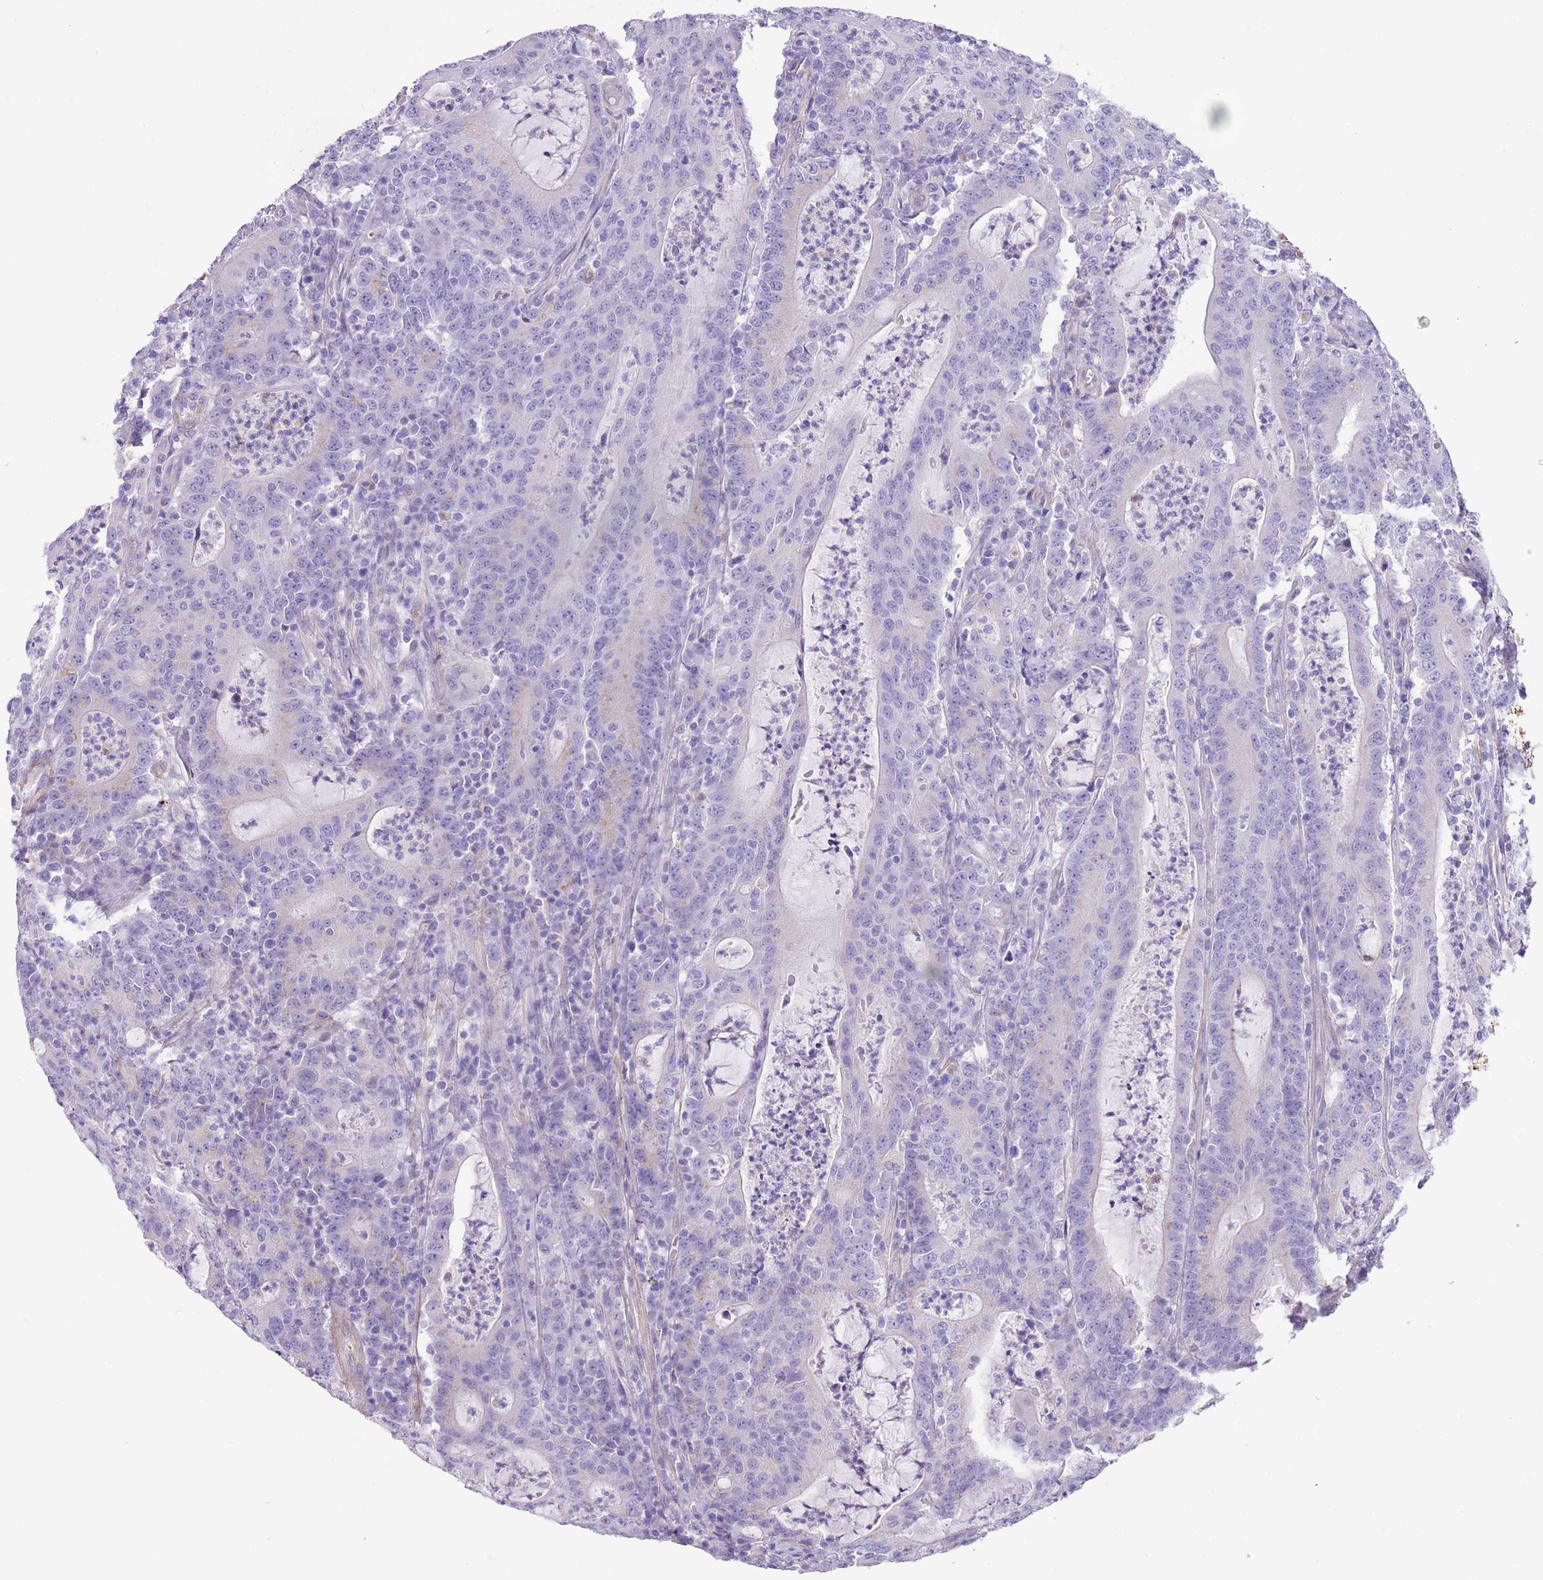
{"staining": {"intensity": "negative", "quantity": "none", "location": "none"}, "tissue": "colorectal cancer", "cell_type": "Tumor cells", "image_type": "cancer", "snomed": [{"axis": "morphology", "description": "Adenocarcinoma, NOS"}, {"axis": "topography", "description": "Colon"}], "caption": "Immunohistochemistry (IHC) histopathology image of neoplastic tissue: human adenocarcinoma (colorectal) stained with DAB (3,3'-diaminobenzidine) exhibits no significant protein staining in tumor cells.", "gene": "TSGA13", "patient": {"sex": "male", "age": 83}}